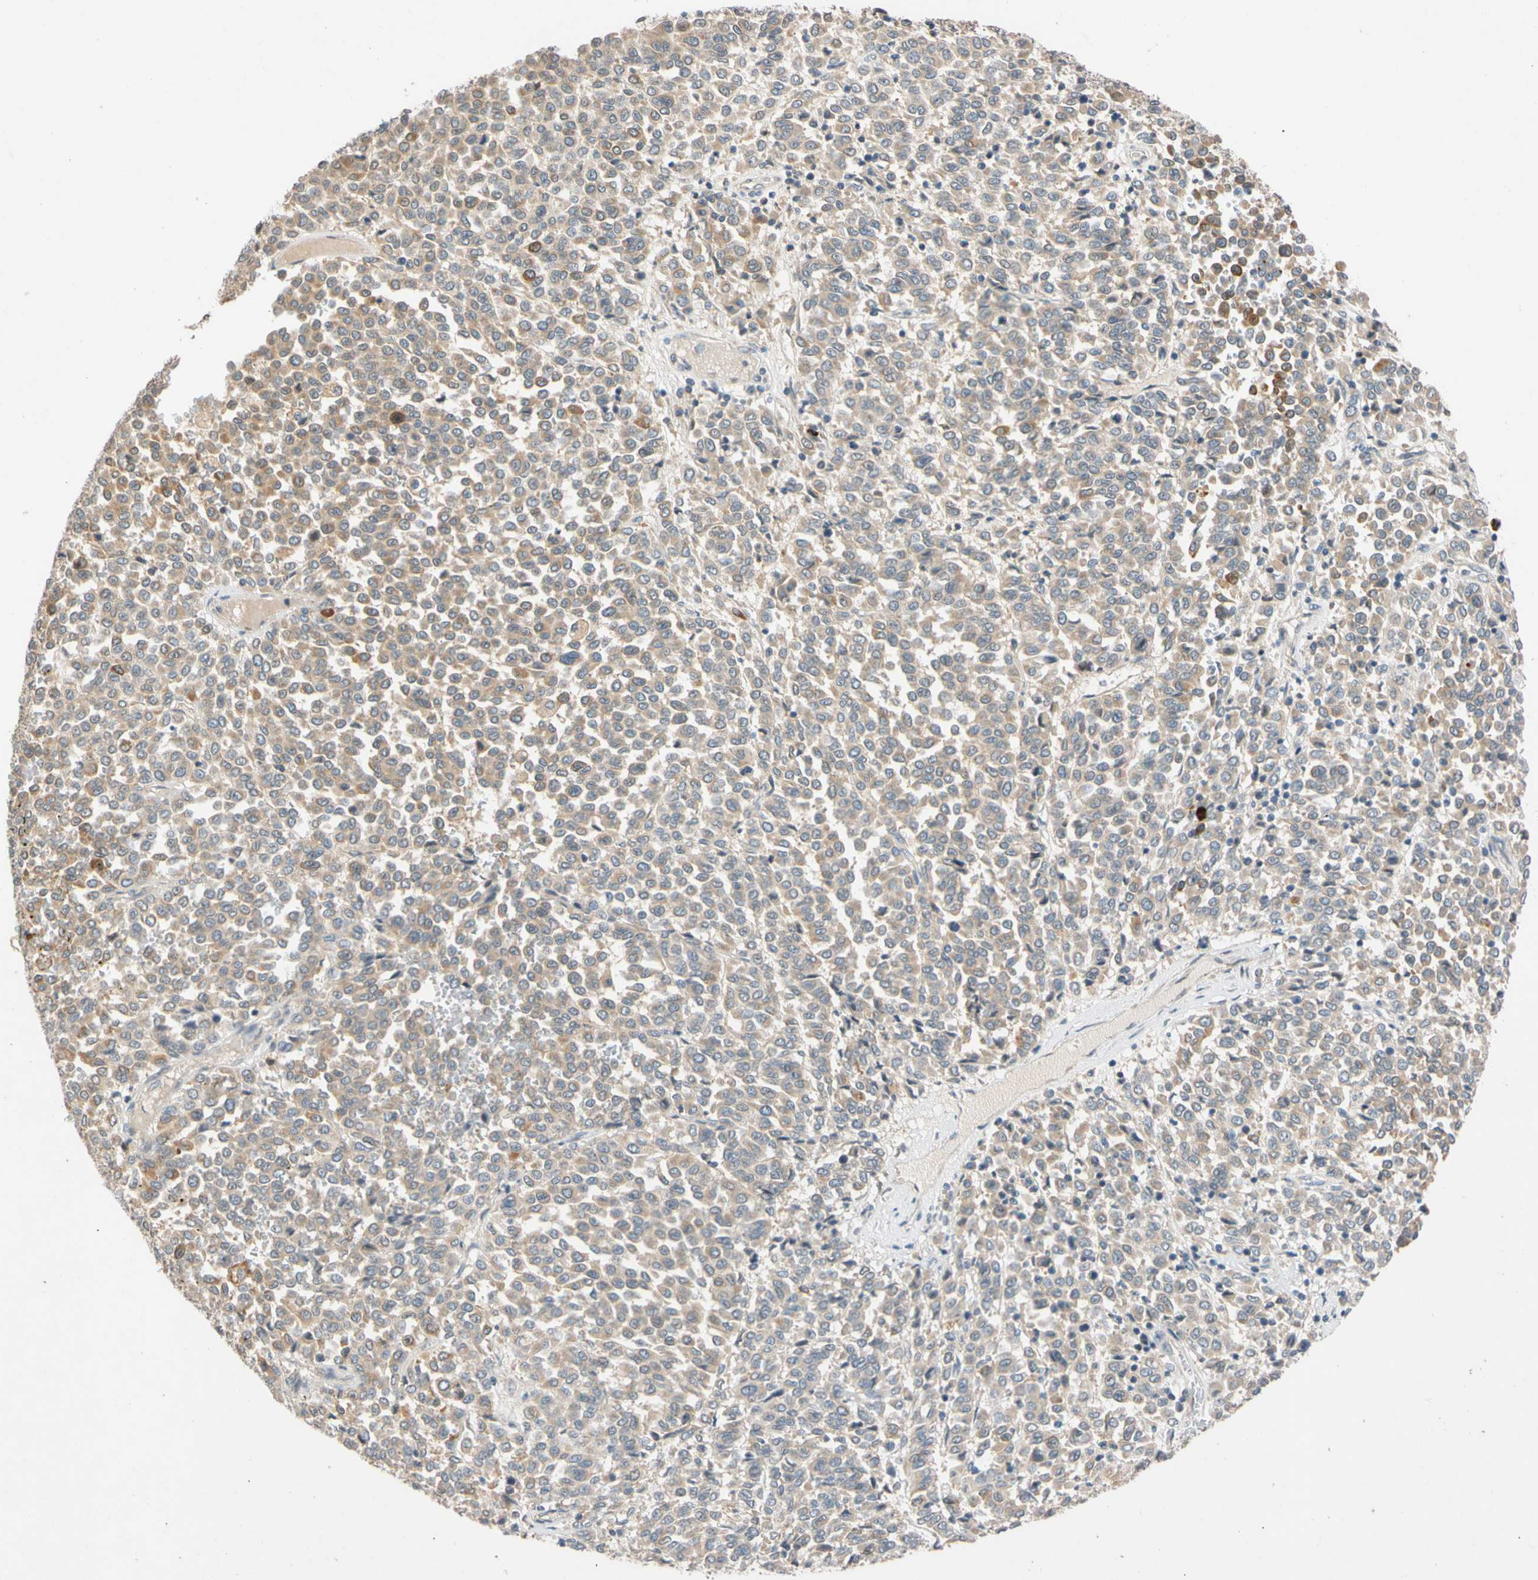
{"staining": {"intensity": "weak", "quantity": "25%-75%", "location": "cytoplasmic/membranous"}, "tissue": "melanoma", "cell_type": "Tumor cells", "image_type": "cancer", "snomed": [{"axis": "morphology", "description": "Malignant melanoma, Metastatic site"}, {"axis": "topography", "description": "Pancreas"}], "caption": "High-power microscopy captured an immunohistochemistry (IHC) histopathology image of malignant melanoma (metastatic site), revealing weak cytoplasmic/membranous expression in approximately 25%-75% of tumor cells.", "gene": "CNST", "patient": {"sex": "female", "age": 30}}